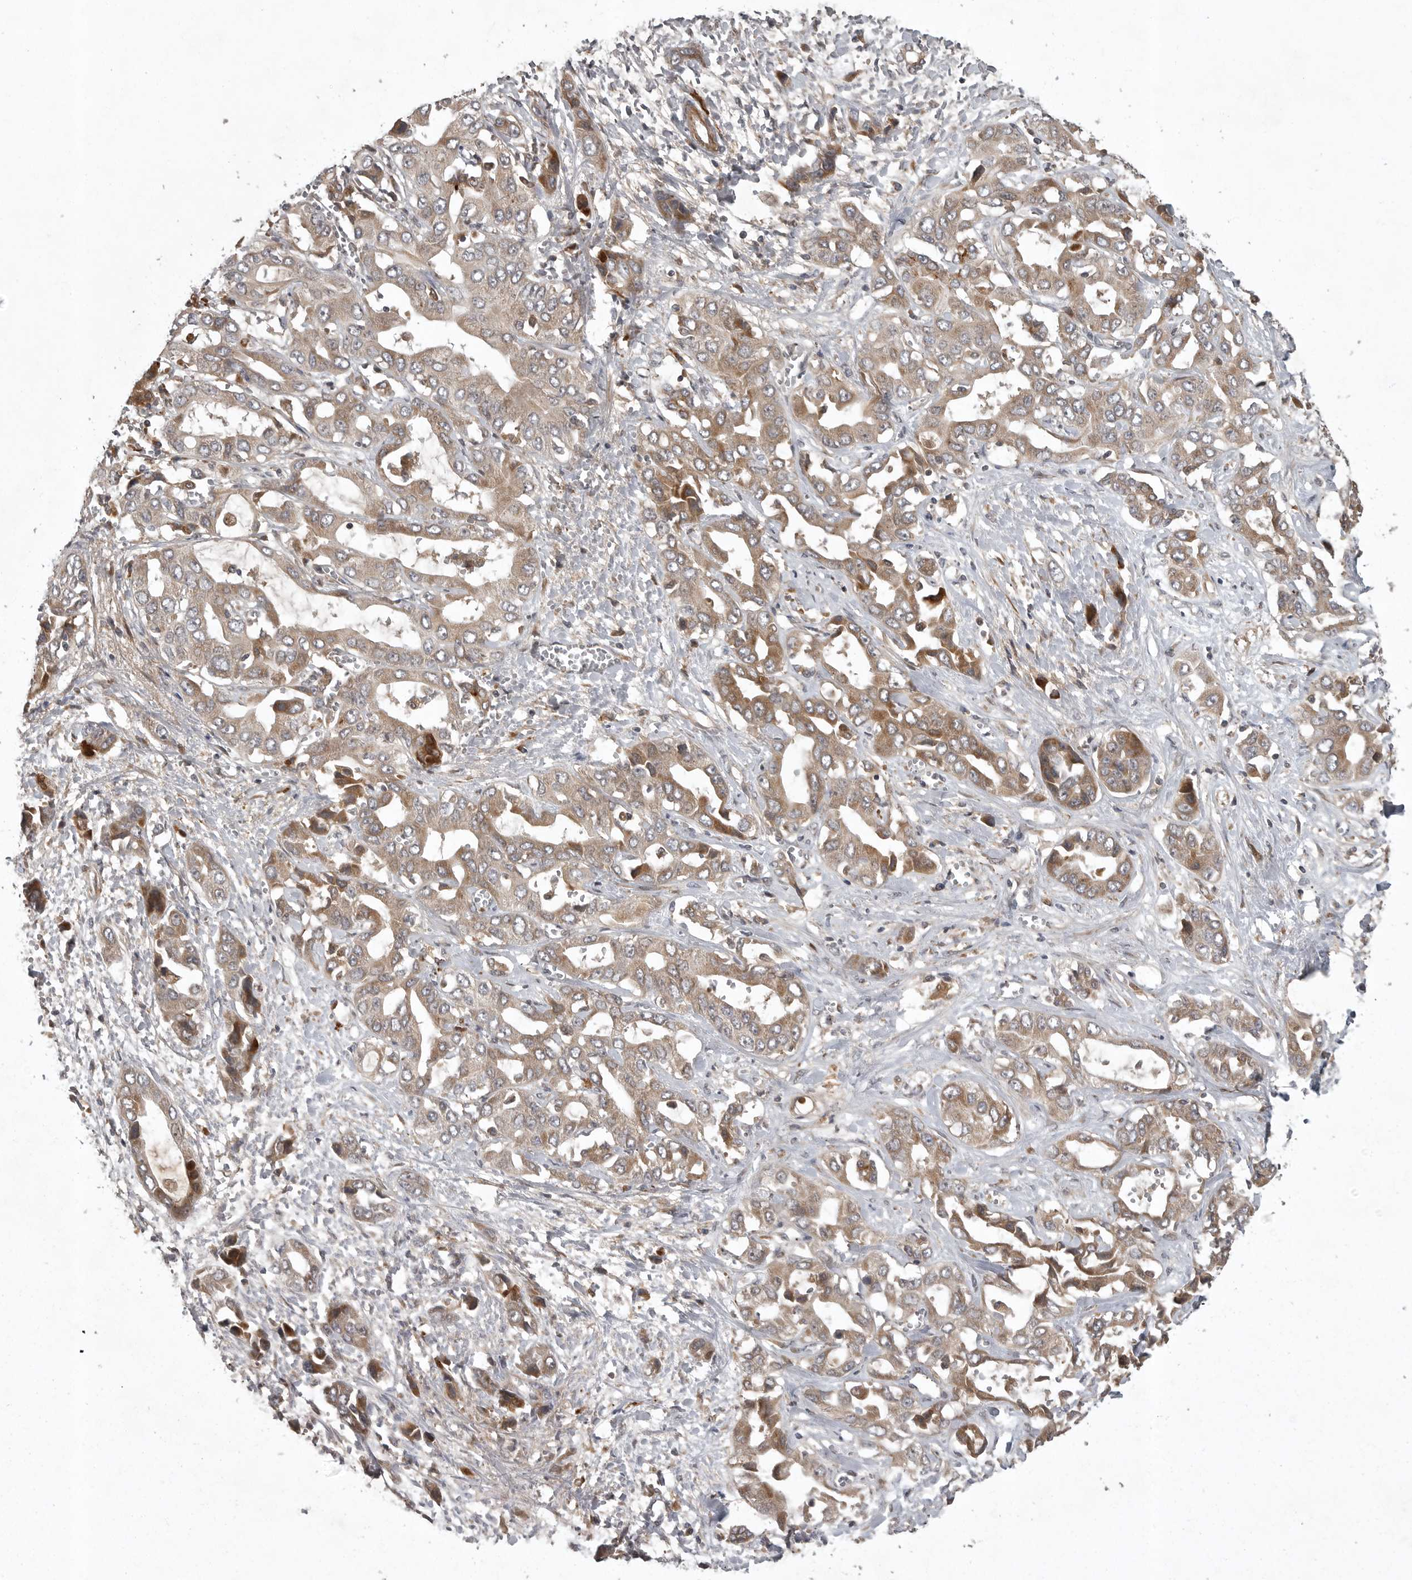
{"staining": {"intensity": "moderate", "quantity": "25%-75%", "location": "cytoplasmic/membranous"}, "tissue": "liver cancer", "cell_type": "Tumor cells", "image_type": "cancer", "snomed": [{"axis": "morphology", "description": "Cholangiocarcinoma"}, {"axis": "topography", "description": "Liver"}], "caption": "Moderate cytoplasmic/membranous expression is seen in about 25%-75% of tumor cells in liver cancer.", "gene": "GPR31", "patient": {"sex": "female", "age": 52}}